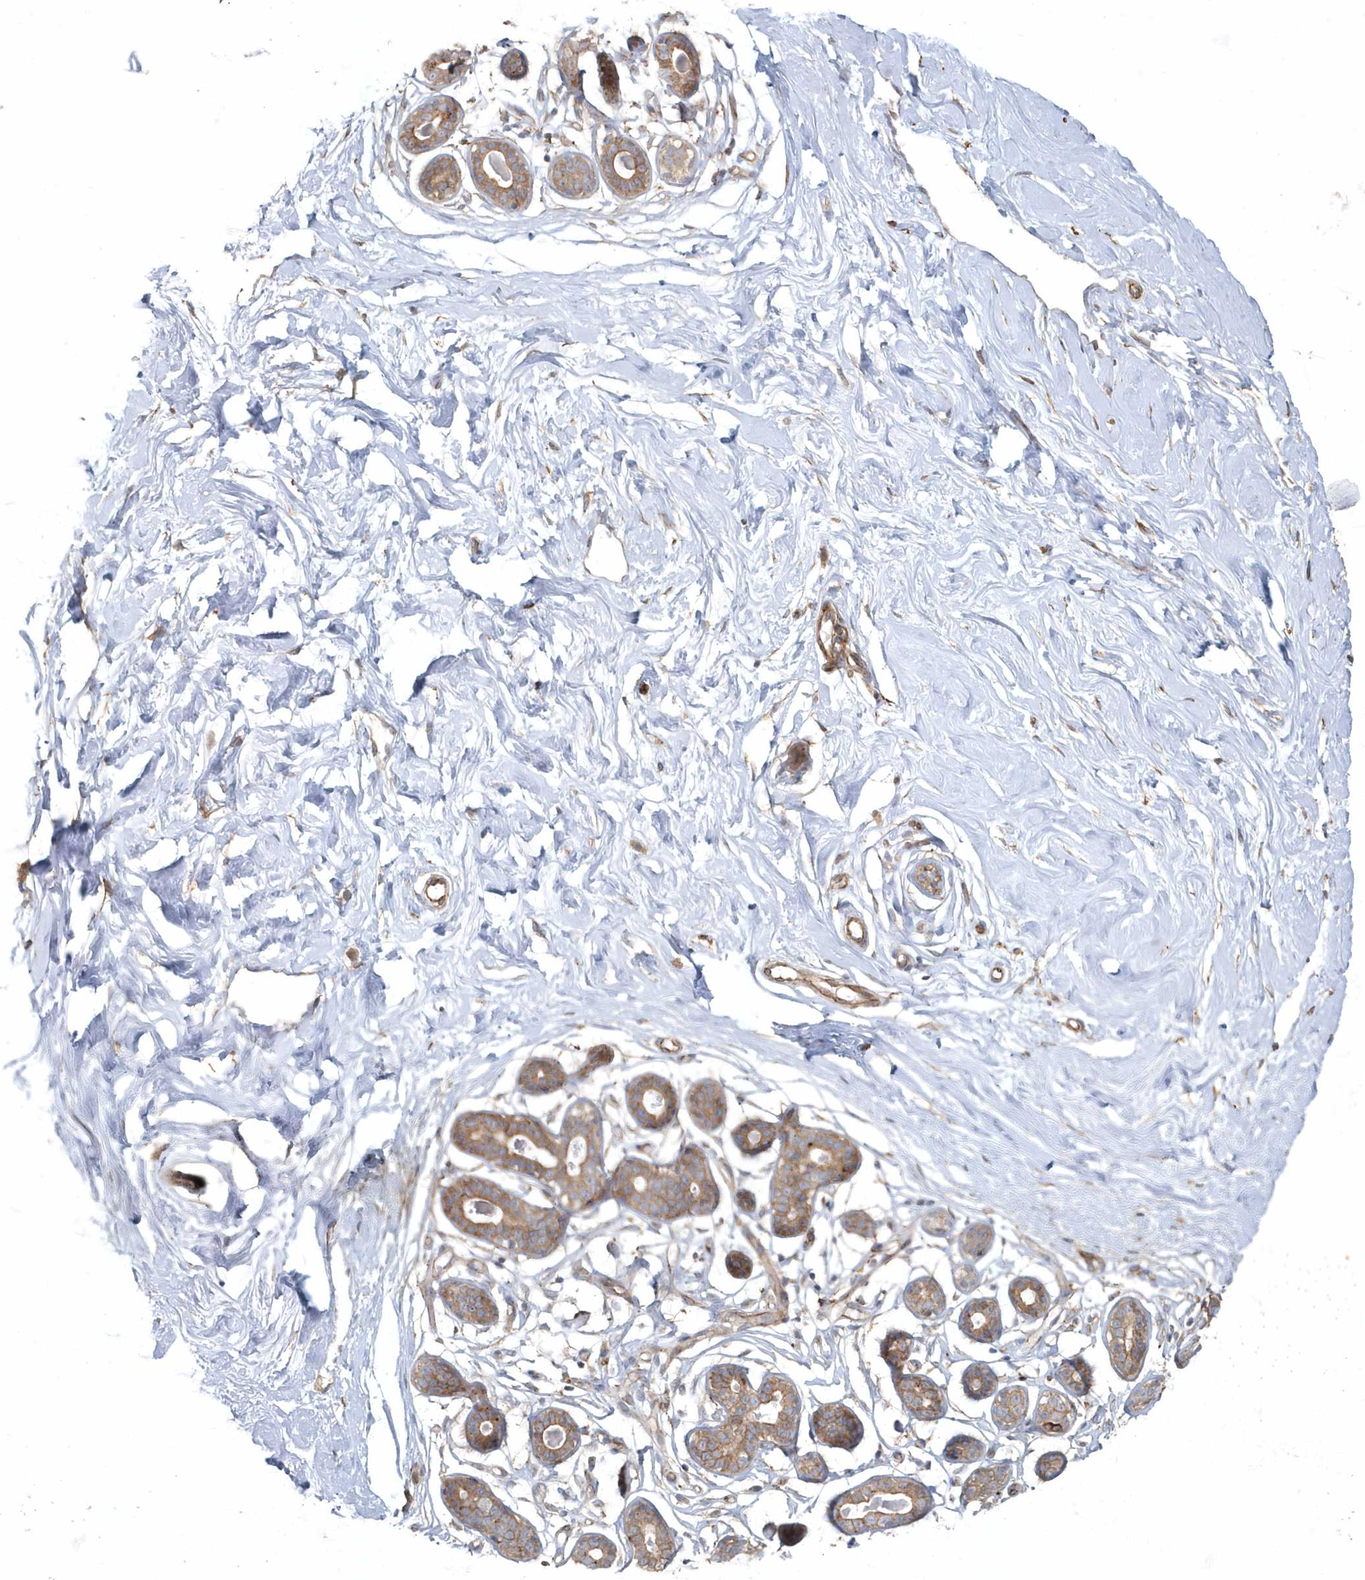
{"staining": {"intensity": "weak", "quantity": "25%-75%", "location": "cytoplasmic/membranous"}, "tissue": "breast", "cell_type": "Adipocytes", "image_type": "normal", "snomed": [{"axis": "morphology", "description": "Normal tissue, NOS"}, {"axis": "morphology", "description": "Adenoma, NOS"}, {"axis": "topography", "description": "Breast"}], "caption": "This histopathology image reveals immunohistochemistry staining of benign human breast, with low weak cytoplasmic/membranous expression in approximately 25%-75% of adipocytes.", "gene": "ARHGEF38", "patient": {"sex": "female", "age": 23}}